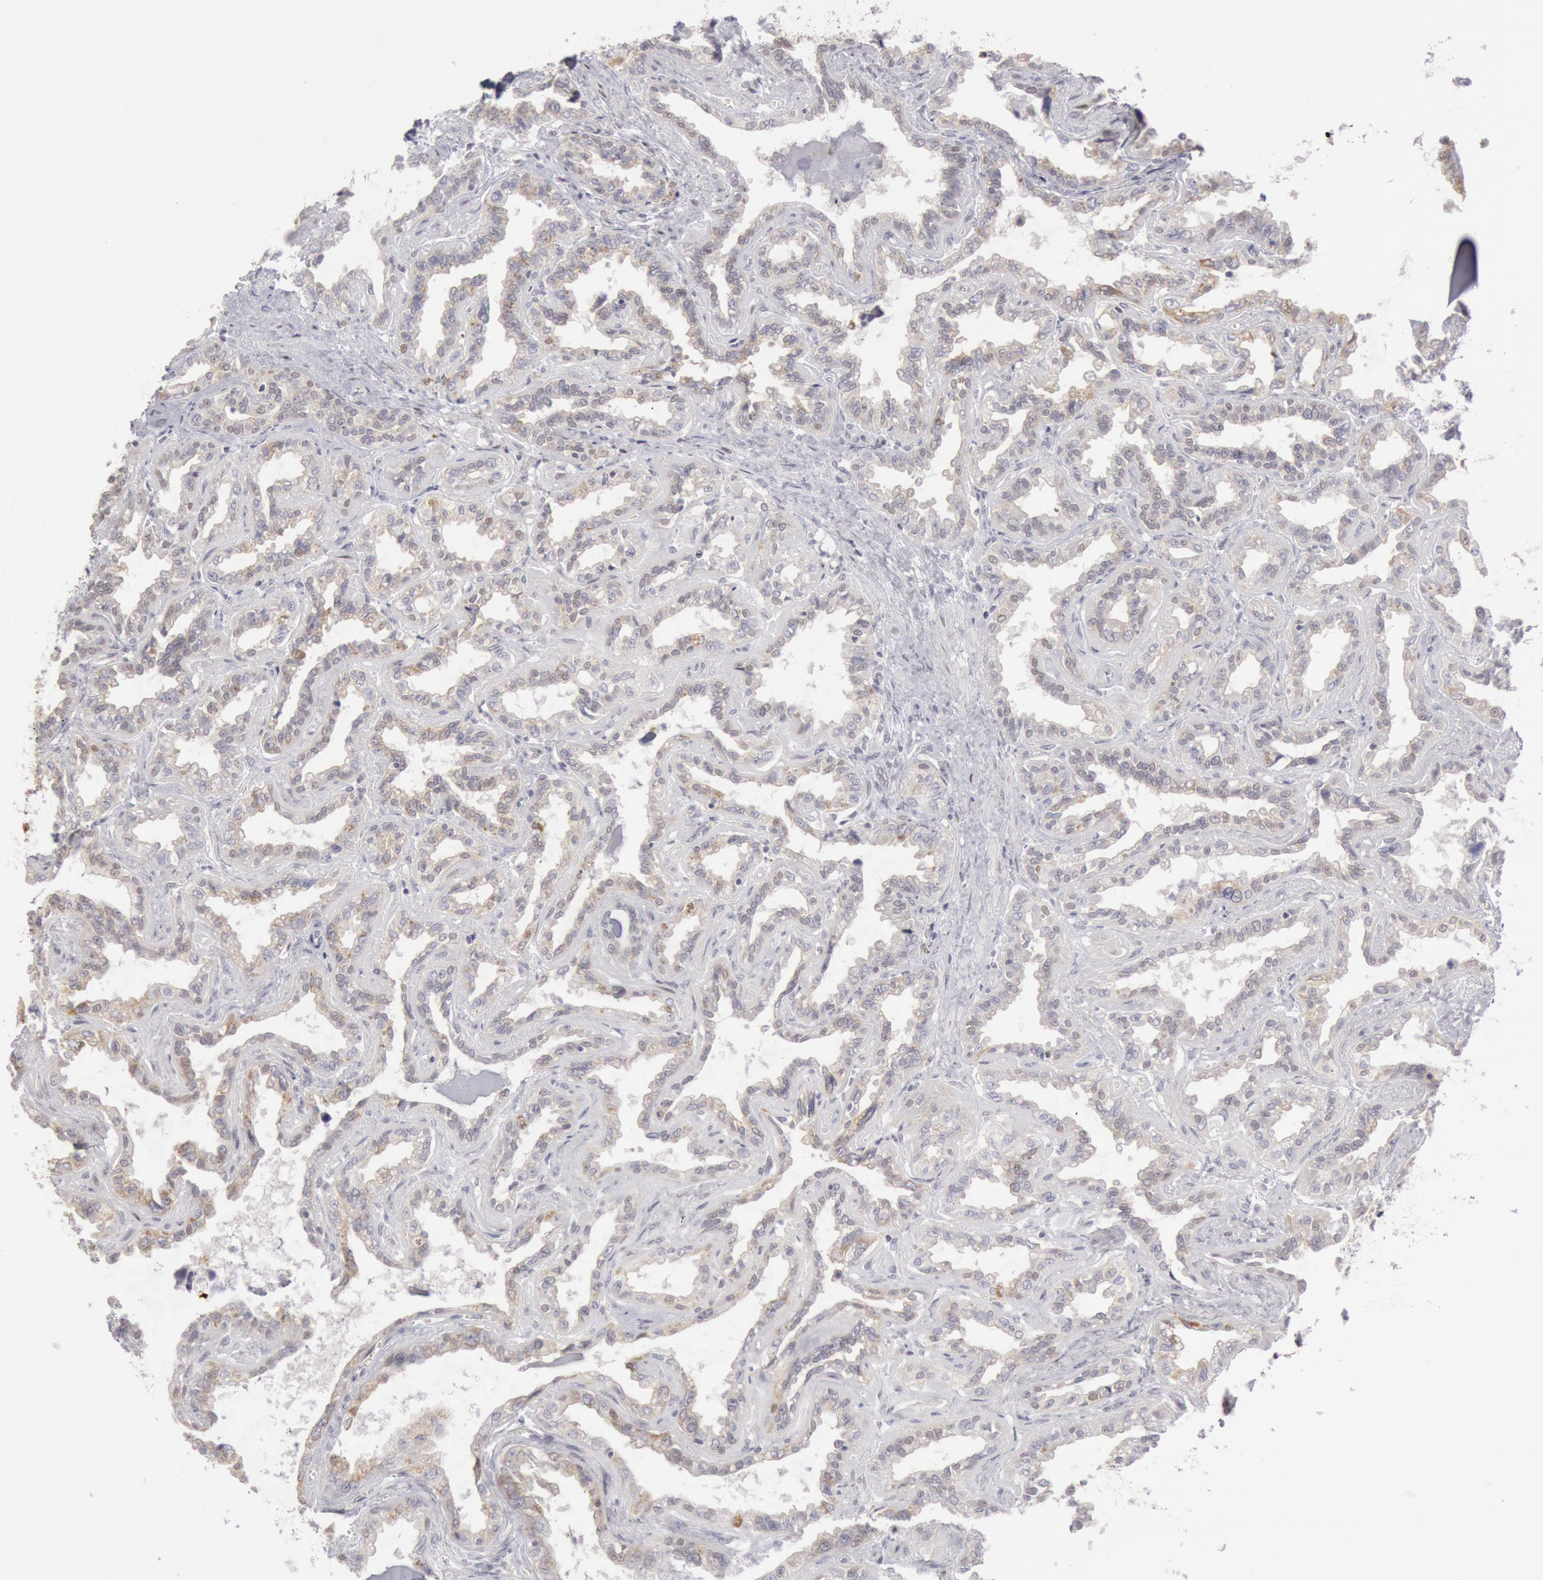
{"staining": {"intensity": "weak", "quantity": "25%-75%", "location": "cytoplasmic/membranous"}, "tissue": "seminal vesicle", "cell_type": "Glandular cells", "image_type": "normal", "snomed": [{"axis": "morphology", "description": "Normal tissue, NOS"}, {"axis": "morphology", "description": "Inflammation, NOS"}, {"axis": "topography", "description": "Urinary bladder"}, {"axis": "topography", "description": "Prostate"}, {"axis": "topography", "description": "Seminal veicle"}], "caption": "Weak cytoplasmic/membranous staining for a protein is seen in about 25%-75% of glandular cells of normal seminal vesicle using IHC.", "gene": "JOSD1", "patient": {"sex": "male", "age": 82}}